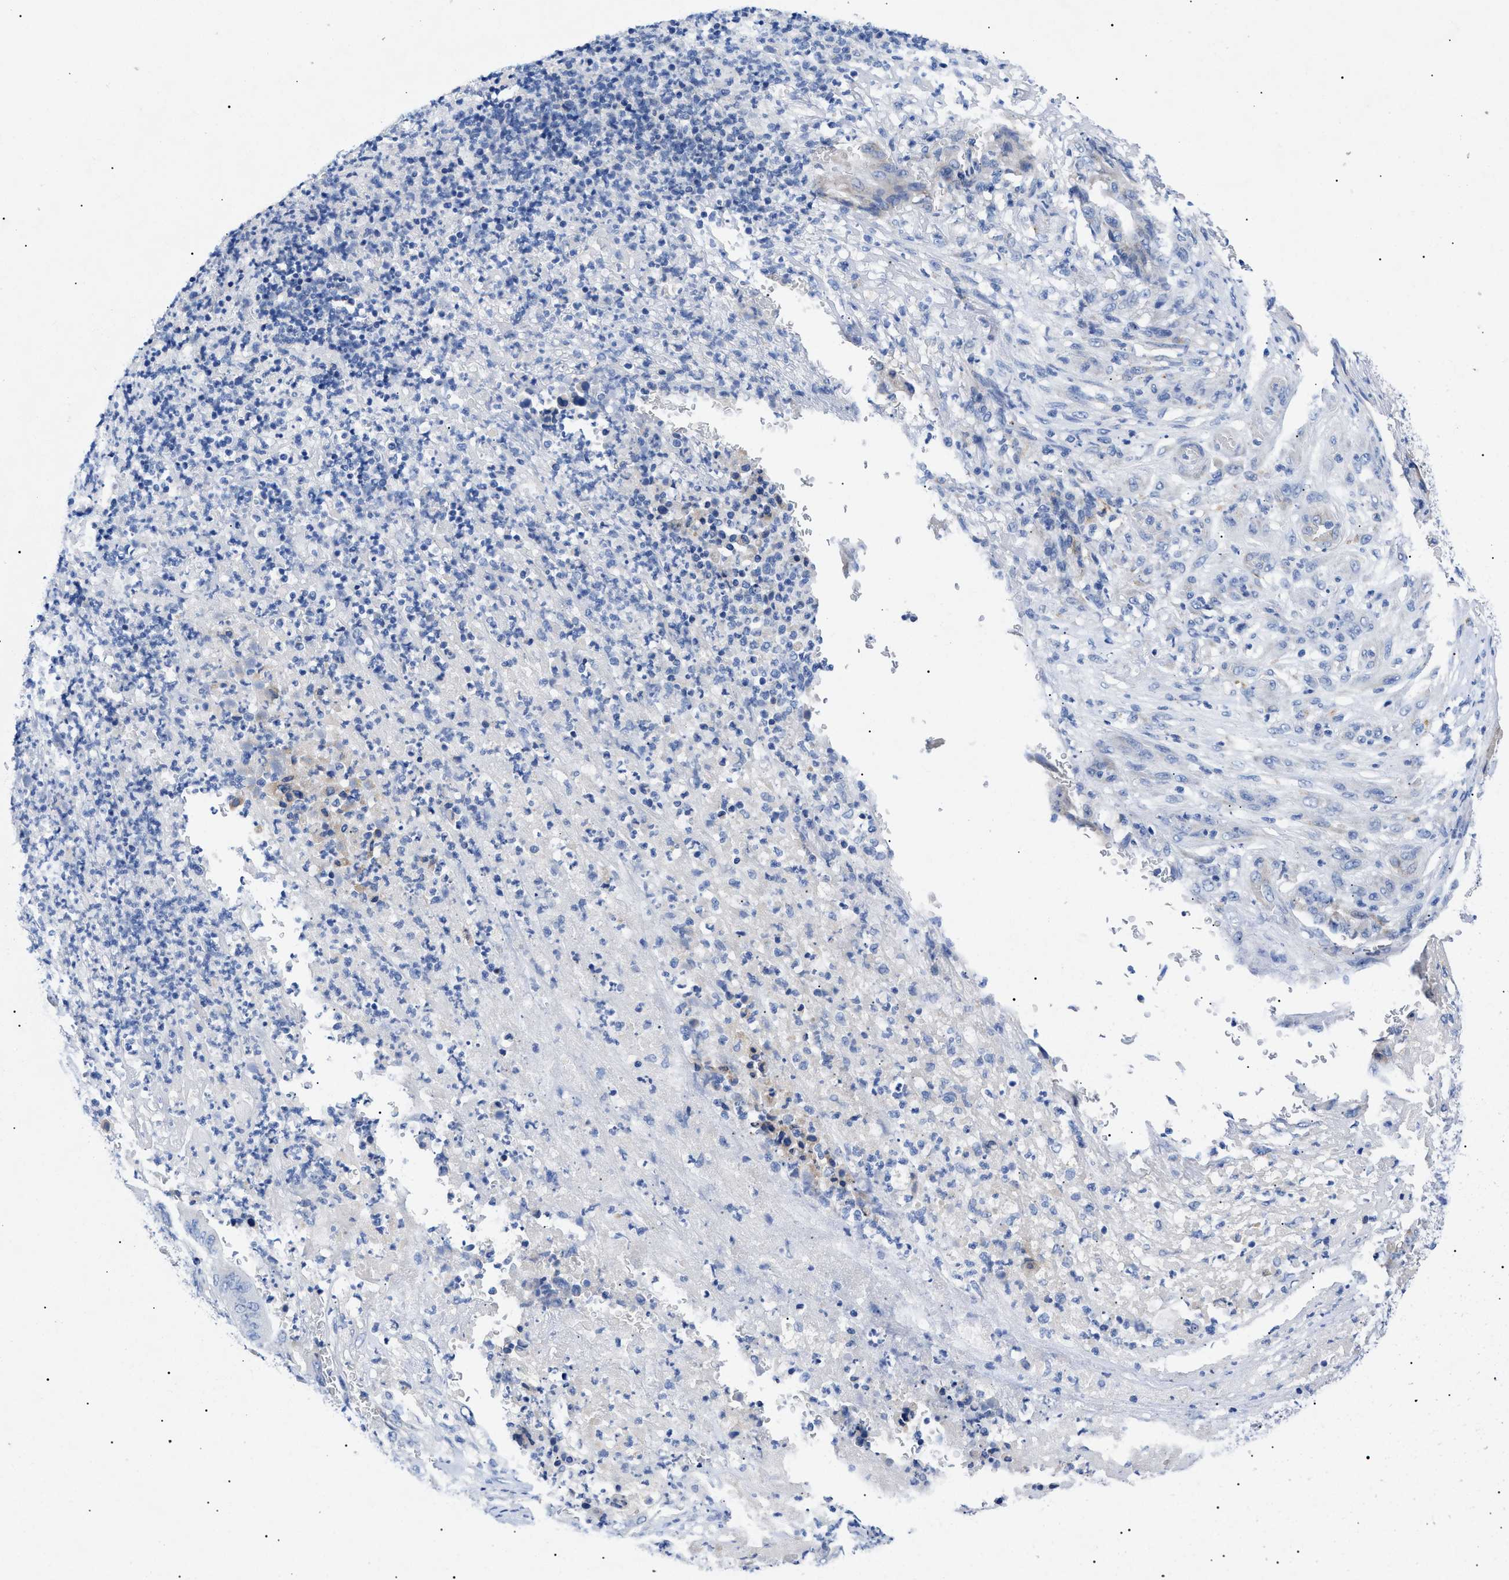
{"staining": {"intensity": "negative", "quantity": "none", "location": "none"}, "tissue": "stomach cancer", "cell_type": "Tumor cells", "image_type": "cancer", "snomed": [{"axis": "morphology", "description": "Adenocarcinoma, NOS"}, {"axis": "topography", "description": "Stomach"}], "caption": "Tumor cells are negative for protein expression in human stomach cancer (adenocarcinoma).", "gene": "ACKR1", "patient": {"sex": "female", "age": 73}}